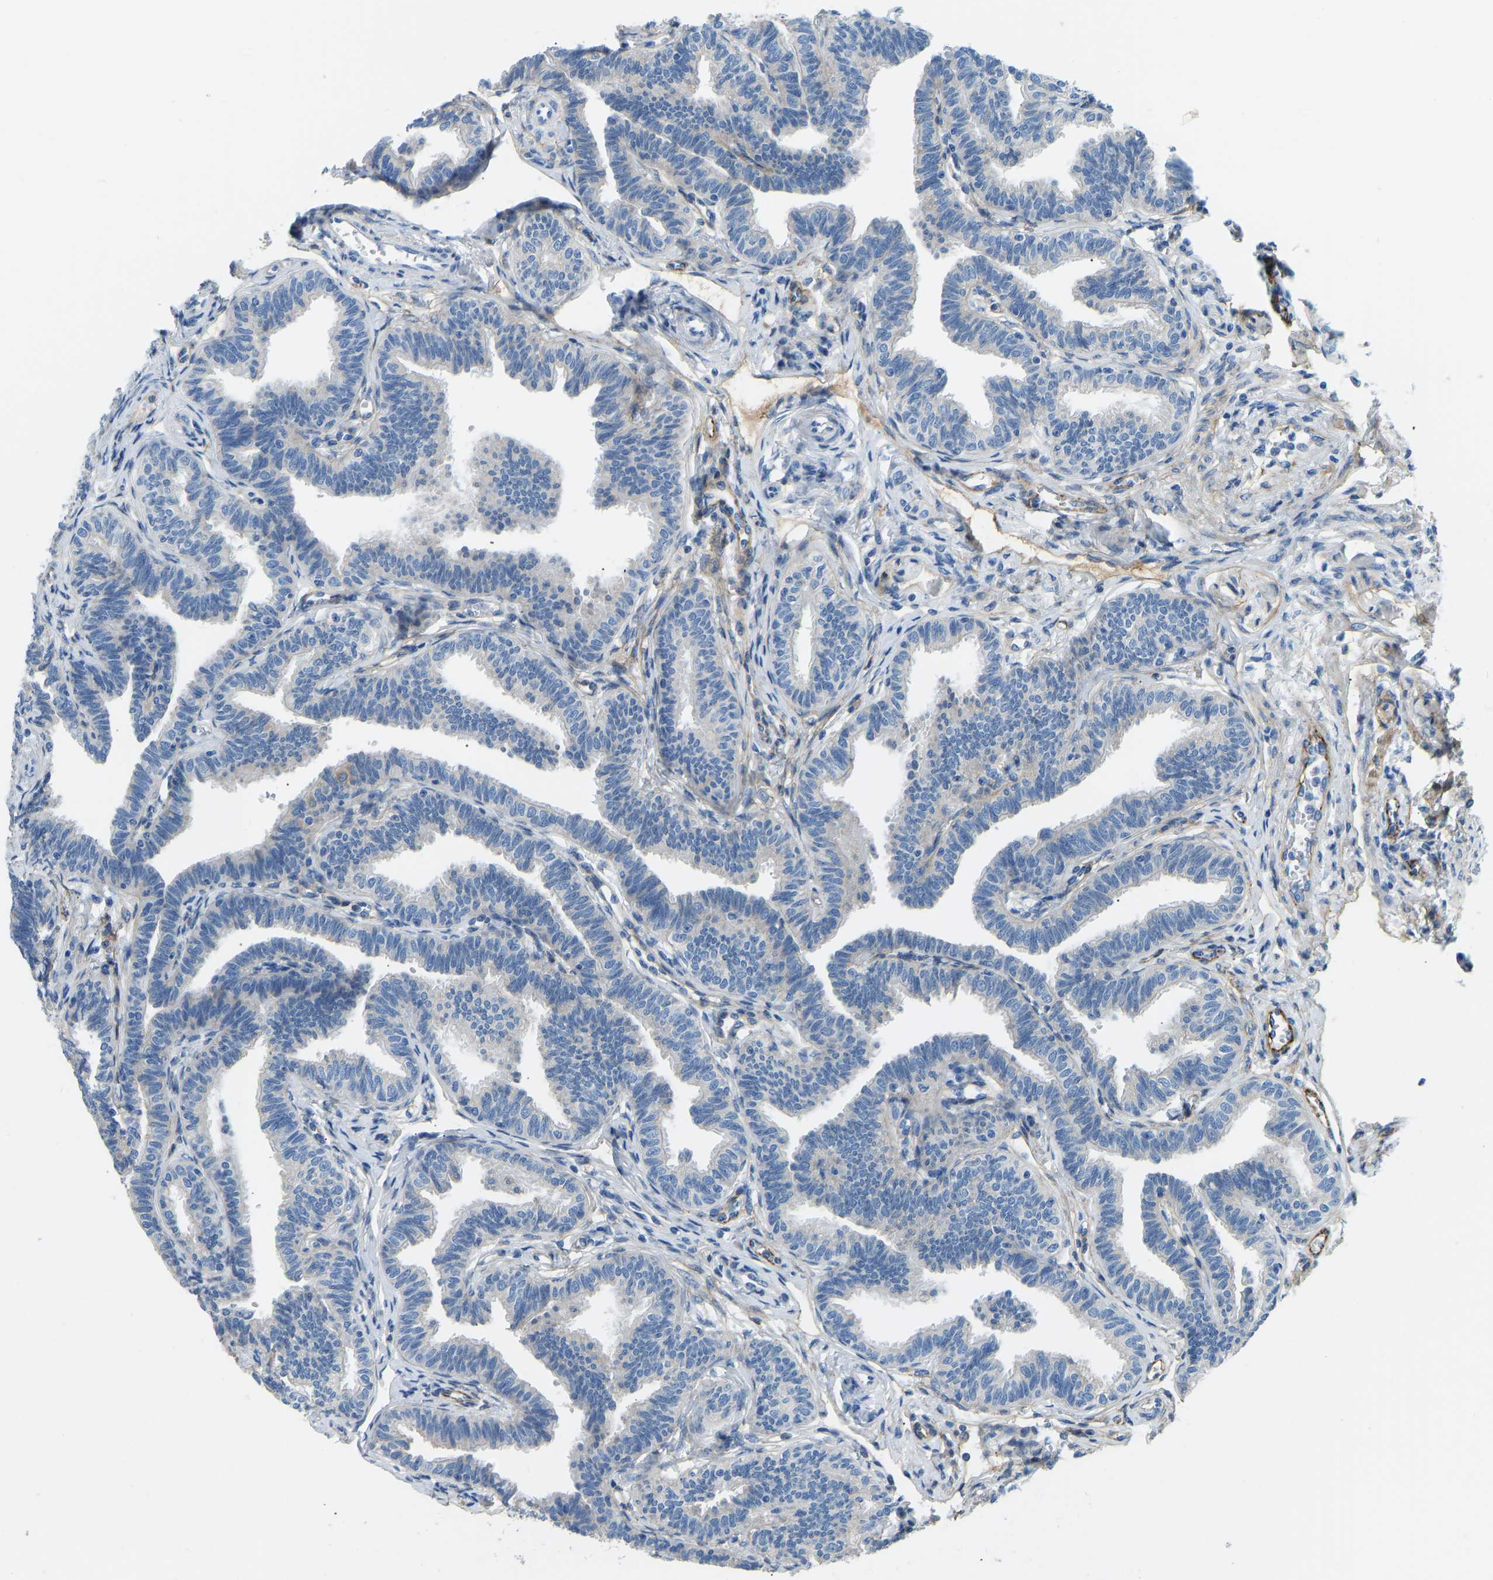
{"staining": {"intensity": "negative", "quantity": "none", "location": "none"}, "tissue": "fallopian tube", "cell_type": "Glandular cells", "image_type": "normal", "snomed": [{"axis": "morphology", "description": "Normal tissue, NOS"}, {"axis": "topography", "description": "Fallopian tube"}, {"axis": "topography", "description": "Ovary"}], "caption": "Histopathology image shows no protein expression in glandular cells of normal fallopian tube. (DAB (3,3'-diaminobenzidine) immunohistochemistry with hematoxylin counter stain).", "gene": "COL15A1", "patient": {"sex": "female", "age": 23}}